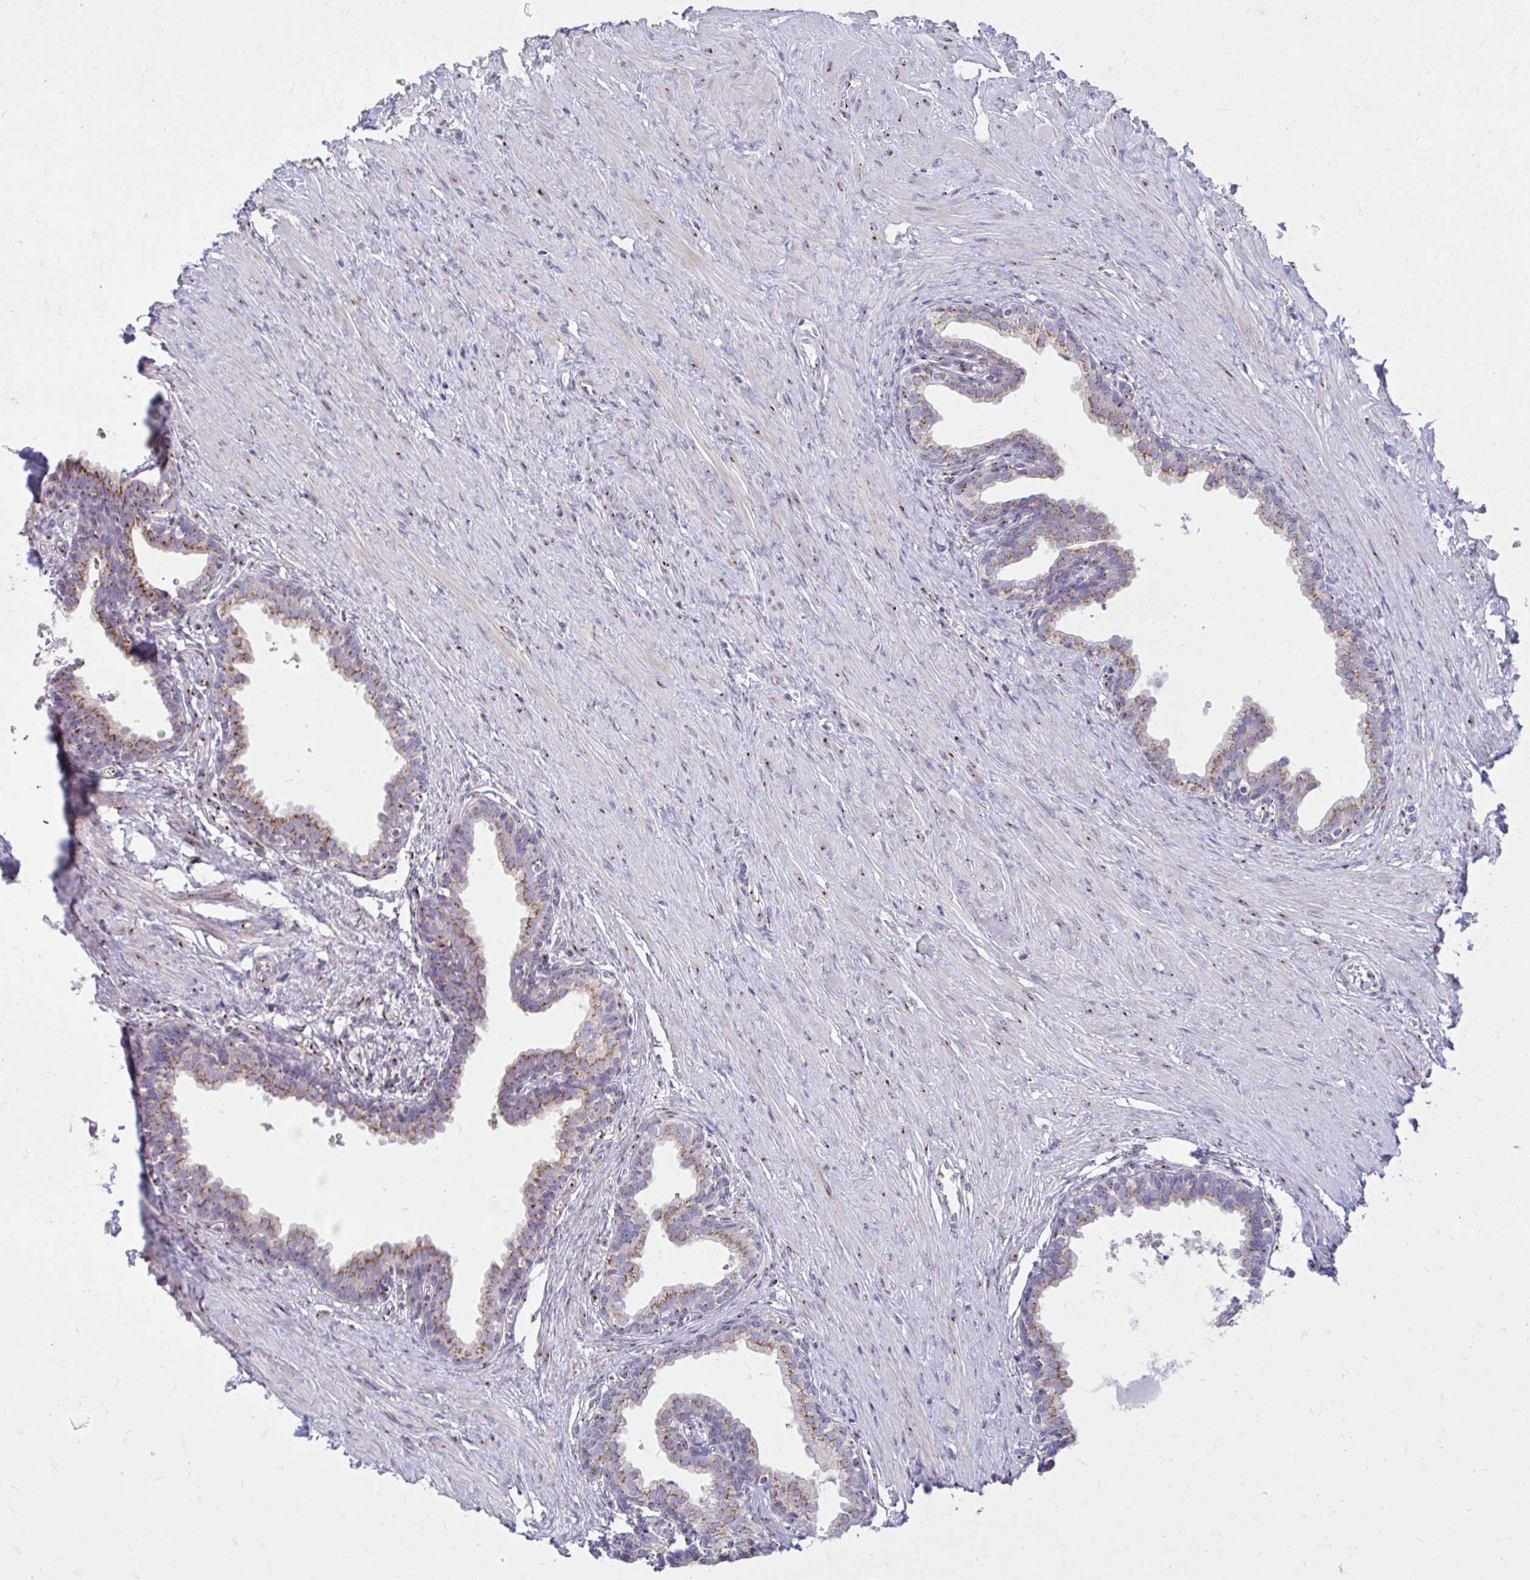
{"staining": {"intensity": "strong", "quantity": "25%-75%", "location": "cytoplasmic/membranous"}, "tissue": "prostate", "cell_type": "Glandular cells", "image_type": "normal", "snomed": [{"axis": "morphology", "description": "Normal tissue, NOS"}, {"axis": "topography", "description": "Prostate"}, {"axis": "topography", "description": "Peripheral nerve tissue"}], "caption": "Protein staining of unremarkable prostate reveals strong cytoplasmic/membranous positivity in about 25%-75% of glandular cells. (DAB (3,3'-diaminobenzidine) IHC with brightfield microscopy, high magnification).", "gene": "RAB6A", "patient": {"sex": "male", "age": 55}}